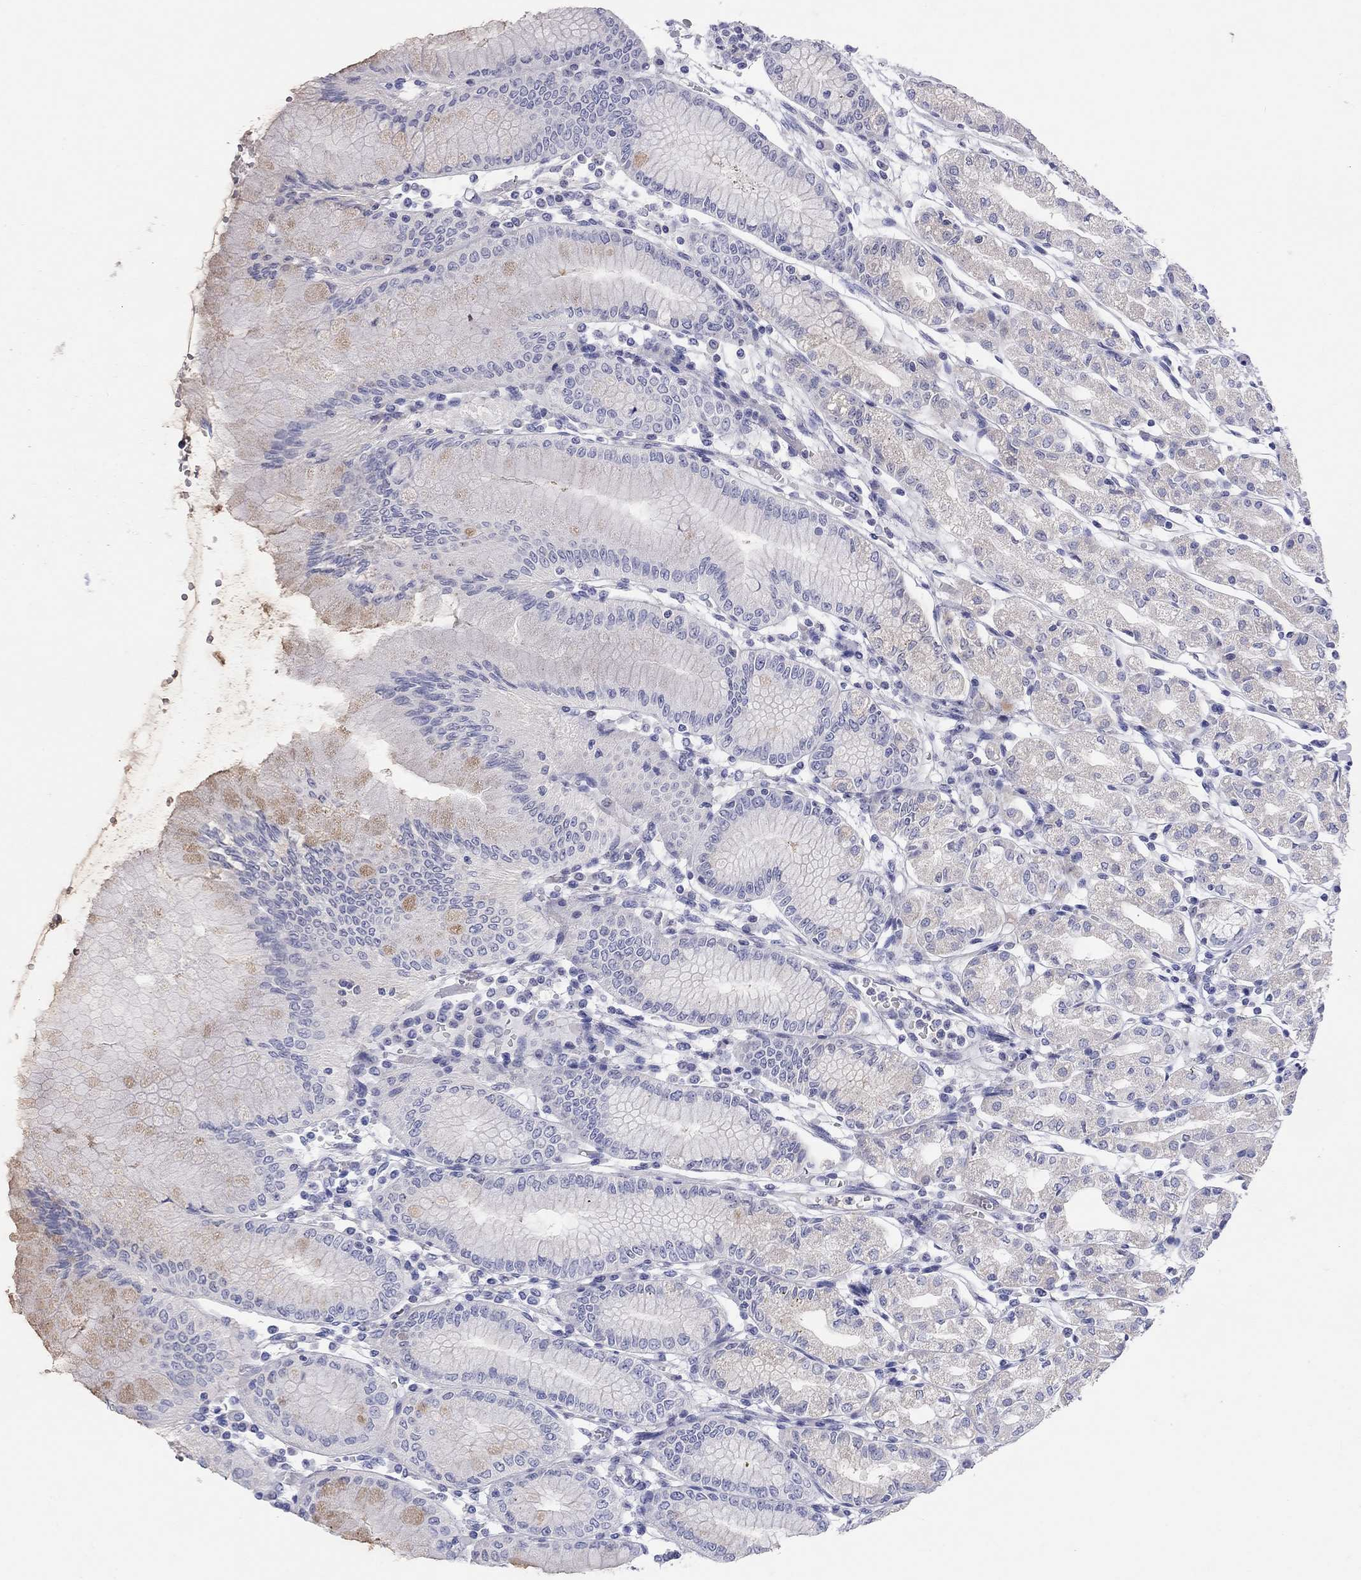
{"staining": {"intensity": "moderate", "quantity": "<25%", "location": "cytoplasmic/membranous"}, "tissue": "stomach", "cell_type": "Glandular cells", "image_type": "normal", "snomed": [{"axis": "morphology", "description": "Normal tissue, NOS"}, {"axis": "topography", "description": "Skeletal muscle"}, {"axis": "topography", "description": "Stomach"}], "caption": "About <25% of glandular cells in normal stomach display moderate cytoplasmic/membranous protein positivity as visualized by brown immunohistochemical staining.", "gene": "PCDHGC5", "patient": {"sex": "female", "age": 57}}